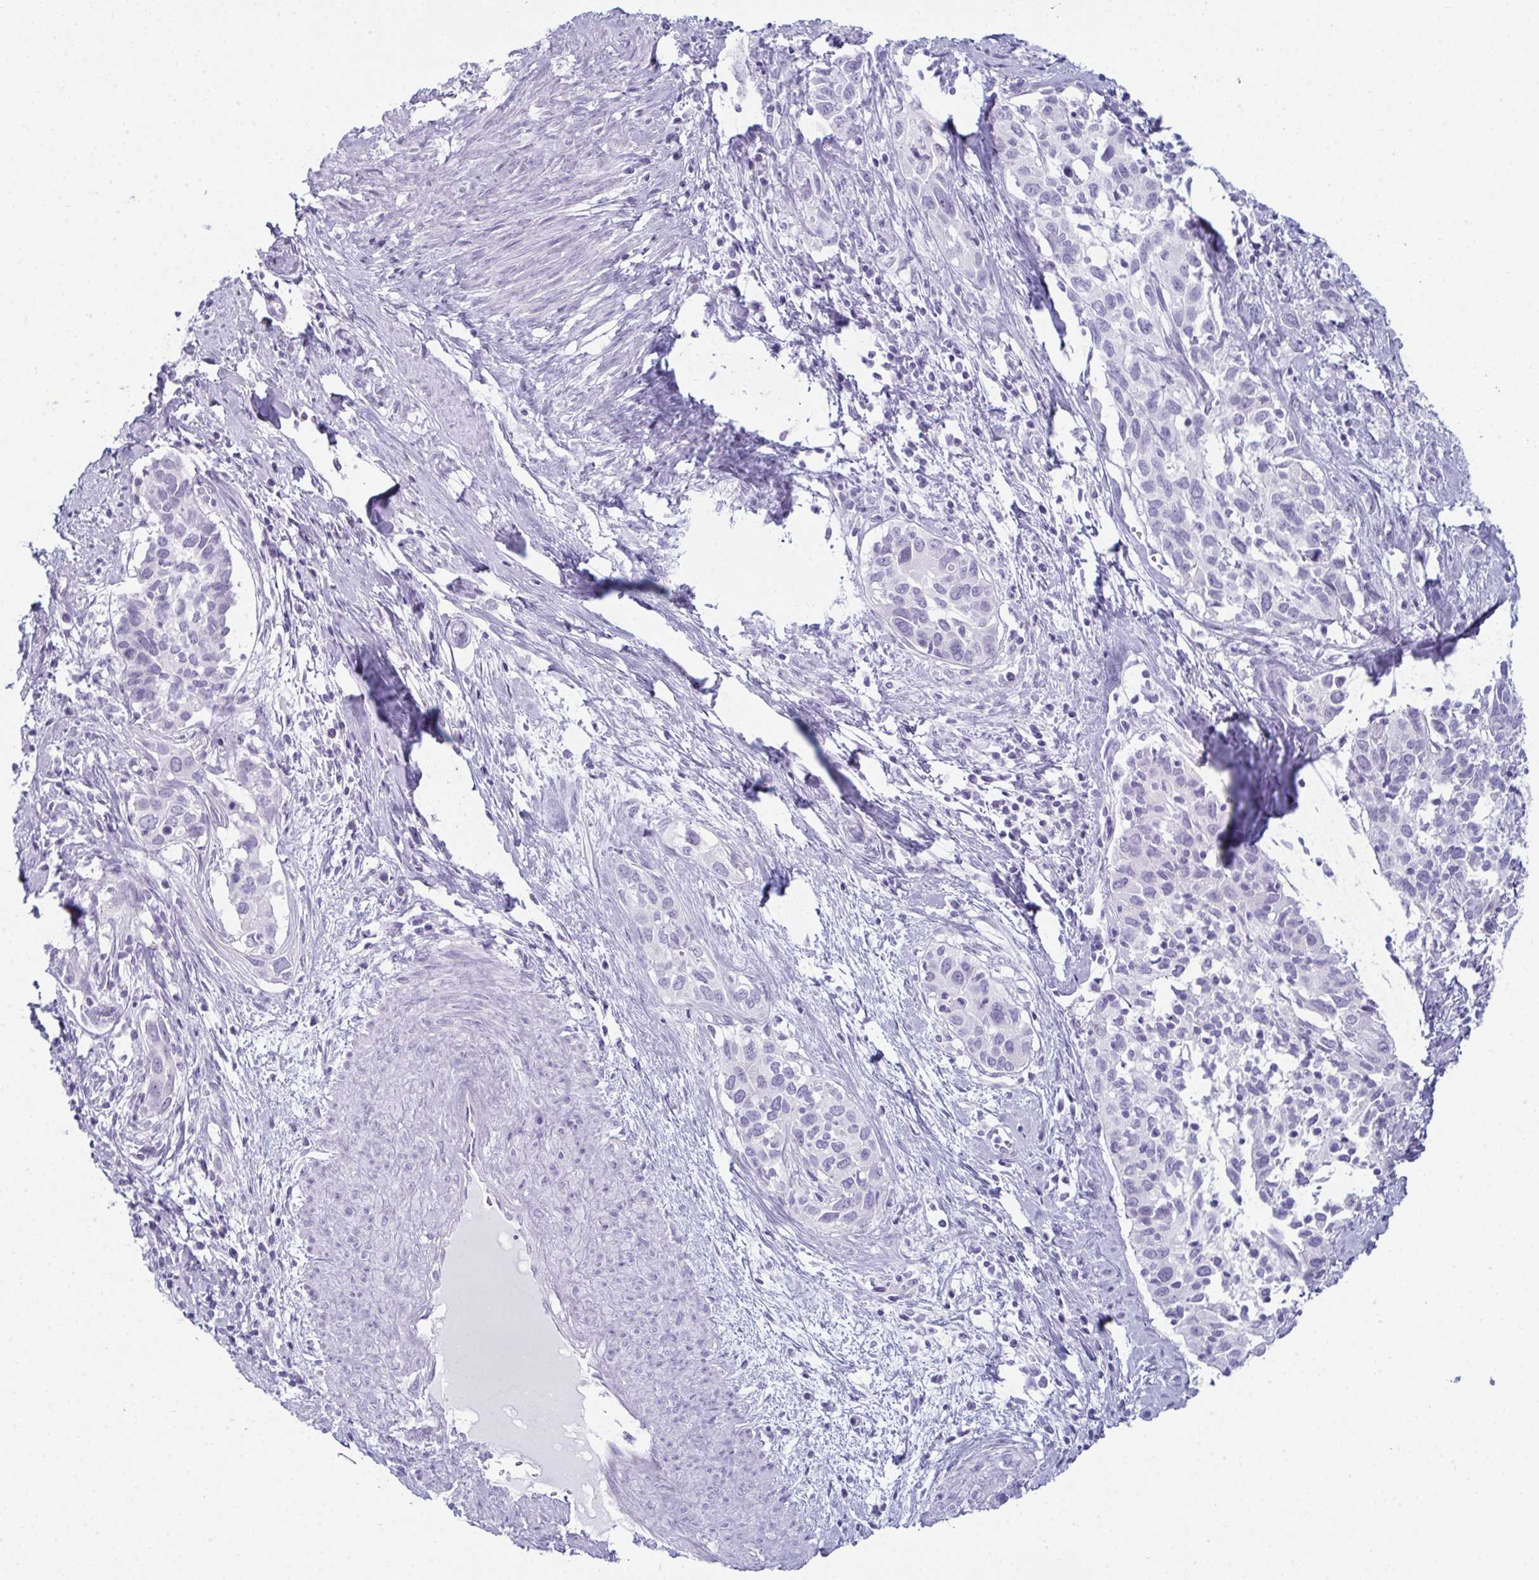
{"staining": {"intensity": "negative", "quantity": "none", "location": "none"}, "tissue": "cervical cancer", "cell_type": "Tumor cells", "image_type": "cancer", "snomed": [{"axis": "morphology", "description": "Squamous cell carcinoma, NOS"}, {"axis": "topography", "description": "Cervix"}], "caption": "The histopathology image demonstrates no significant staining in tumor cells of squamous cell carcinoma (cervical).", "gene": "ENKUR", "patient": {"sex": "female", "age": 51}}